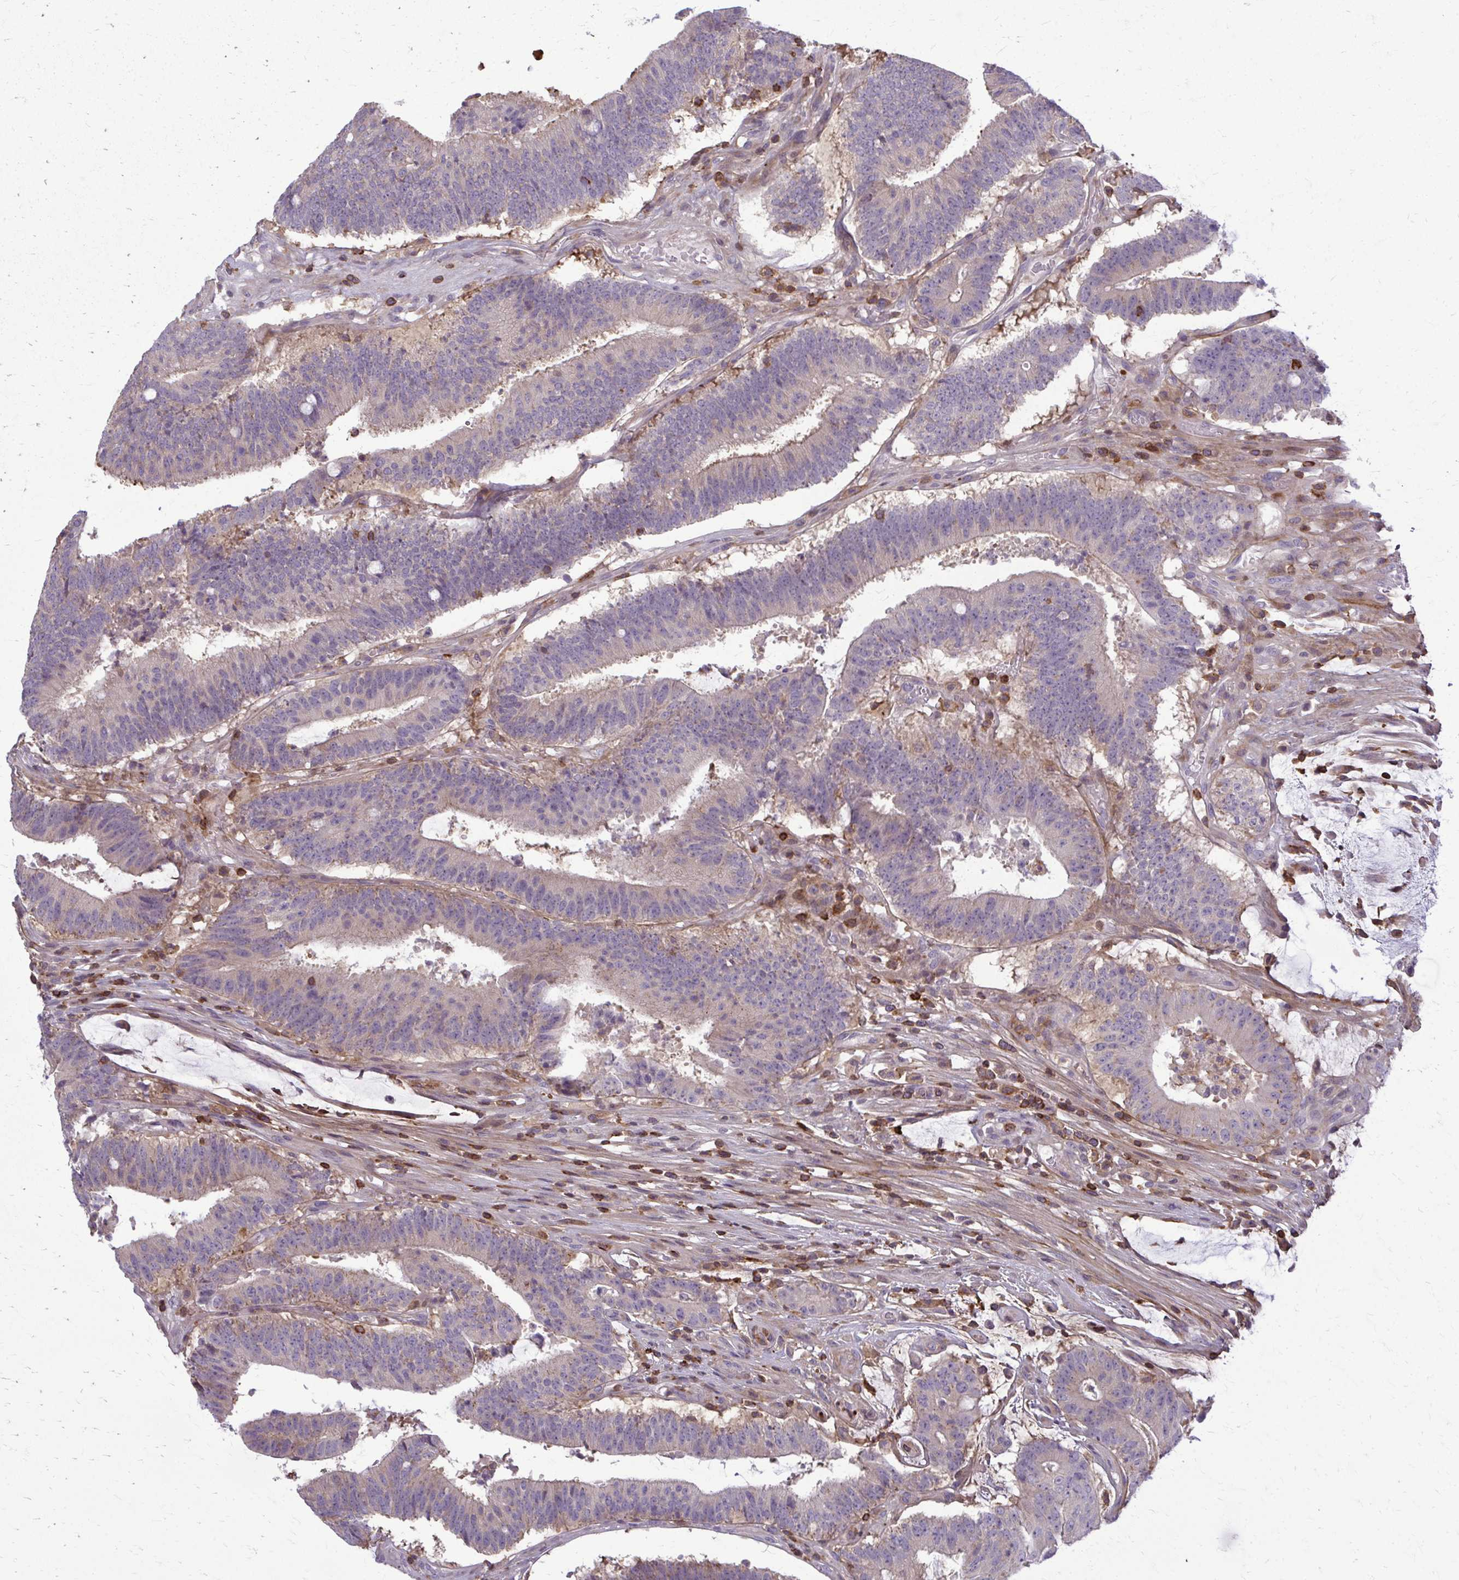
{"staining": {"intensity": "weak", "quantity": "<25%", "location": "cytoplasmic/membranous"}, "tissue": "colorectal cancer", "cell_type": "Tumor cells", "image_type": "cancer", "snomed": [{"axis": "morphology", "description": "Adenocarcinoma, NOS"}, {"axis": "topography", "description": "Colon"}], "caption": "Protein analysis of colorectal adenocarcinoma exhibits no significant positivity in tumor cells.", "gene": "AP5M1", "patient": {"sex": "female", "age": 43}}